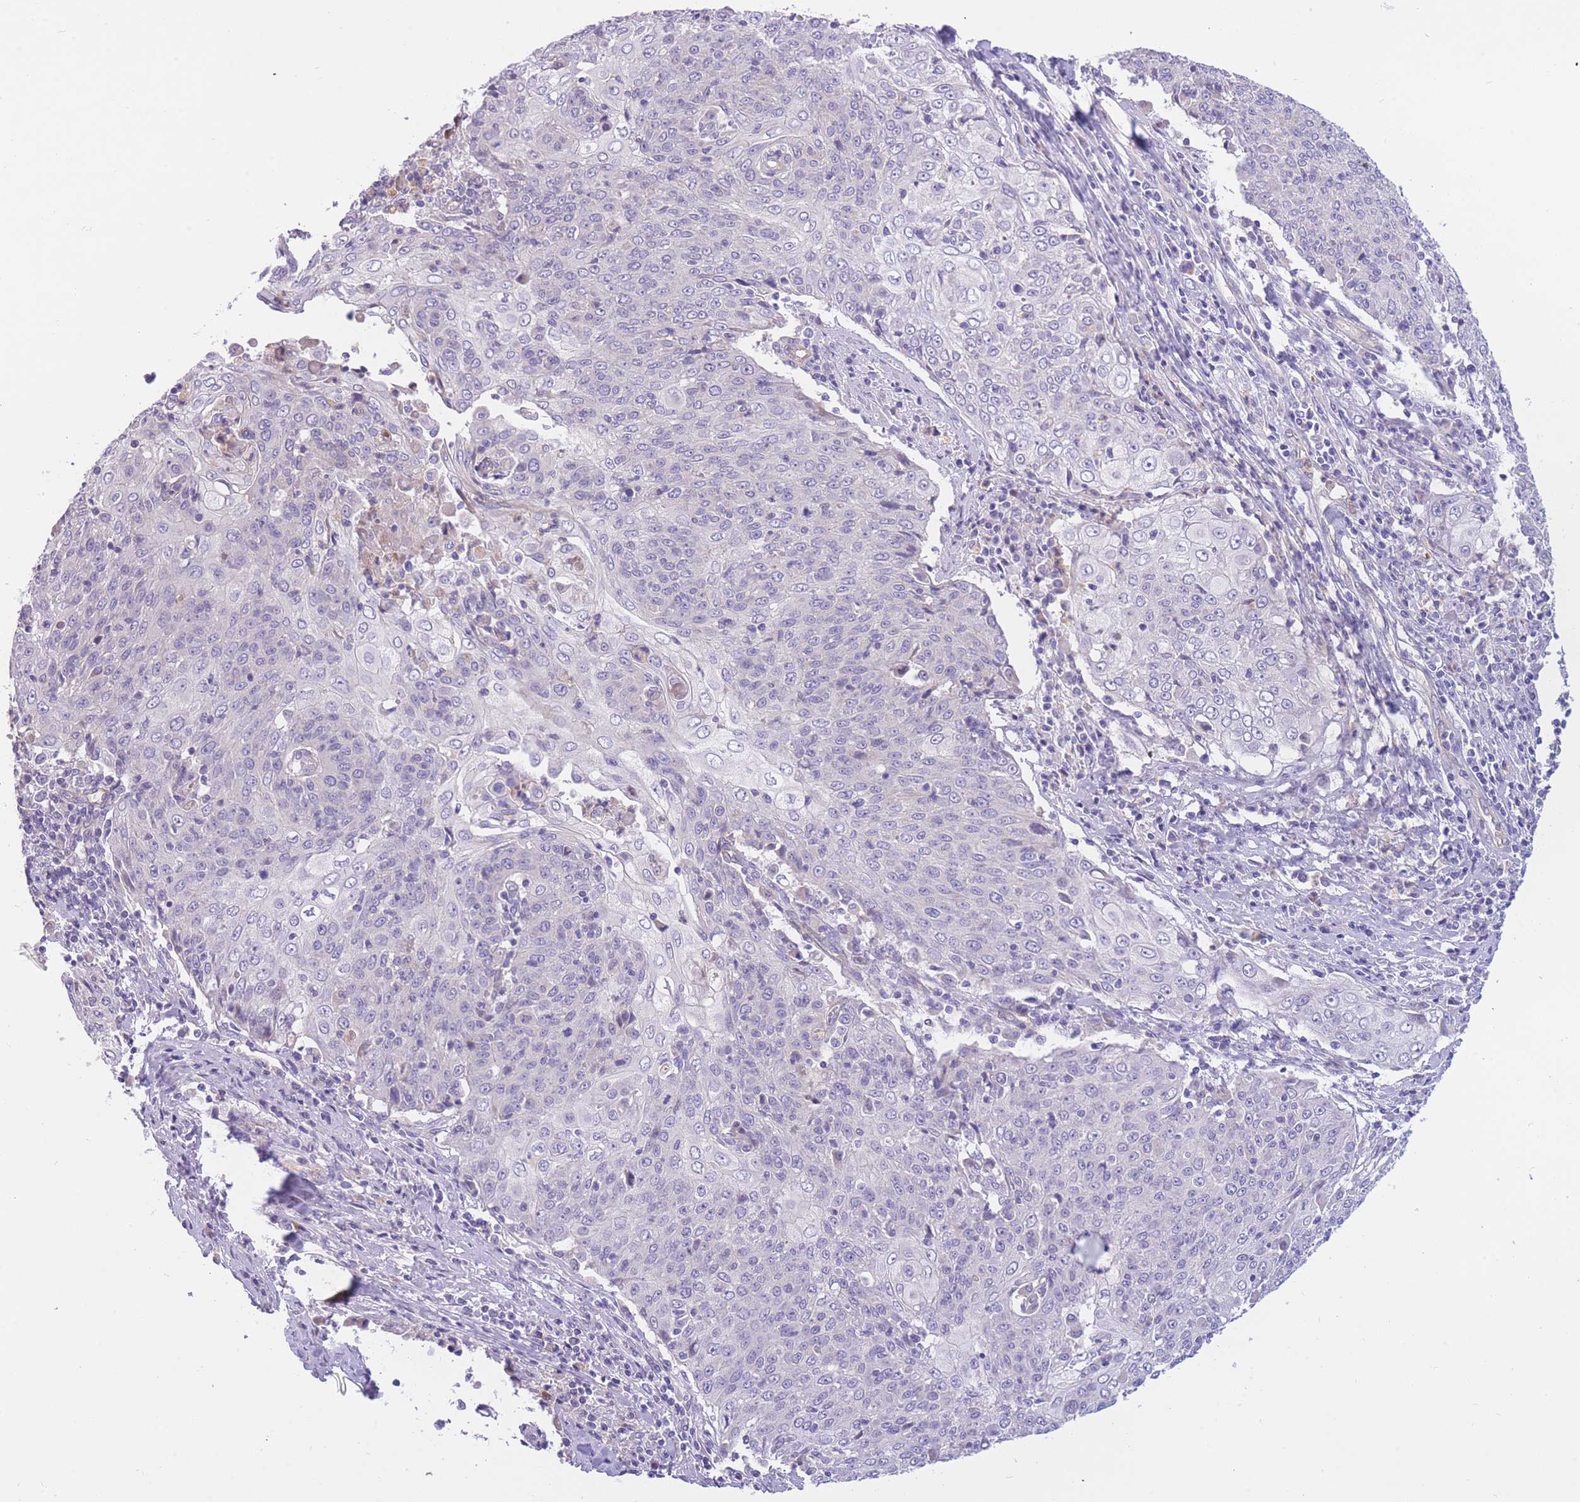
{"staining": {"intensity": "negative", "quantity": "none", "location": "none"}, "tissue": "cervical cancer", "cell_type": "Tumor cells", "image_type": "cancer", "snomed": [{"axis": "morphology", "description": "Squamous cell carcinoma, NOS"}, {"axis": "topography", "description": "Cervix"}], "caption": "Squamous cell carcinoma (cervical) was stained to show a protein in brown. There is no significant expression in tumor cells. The staining was performed using DAB to visualize the protein expression in brown, while the nuclei were stained in blue with hematoxylin (Magnification: 20x).", "gene": "SULT1A1", "patient": {"sex": "female", "age": 48}}